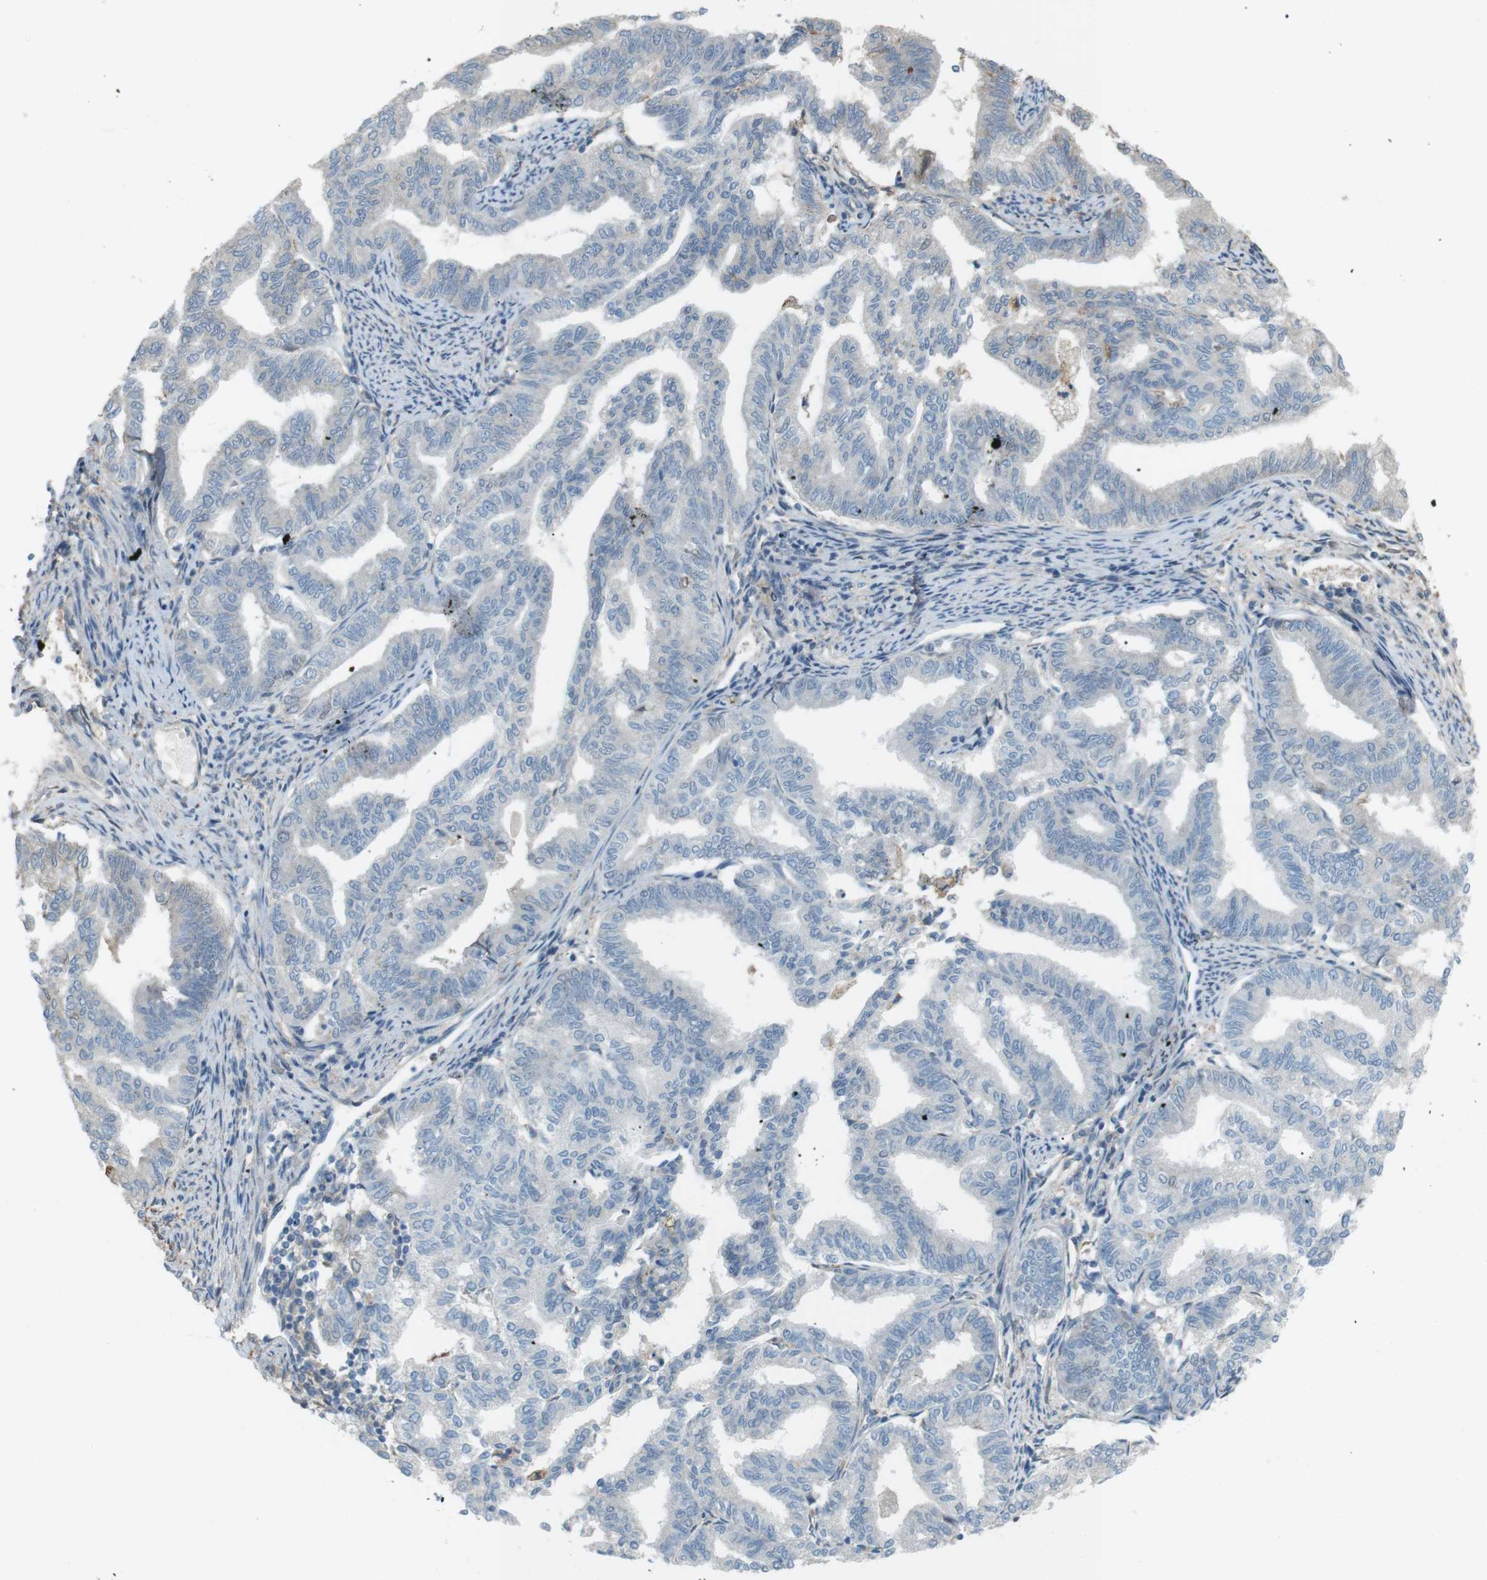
{"staining": {"intensity": "negative", "quantity": "none", "location": "none"}, "tissue": "endometrial cancer", "cell_type": "Tumor cells", "image_type": "cancer", "snomed": [{"axis": "morphology", "description": "Adenocarcinoma, NOS"}, {"axis": "topography", "description": "Endometrium"}], "caption": "Immunohistochemical staining of endometrial adenocarcinoma displays no significant positivity in tumor cells.", "gene": "RTN3", "patient": {"sex": "female", "age": 79}}